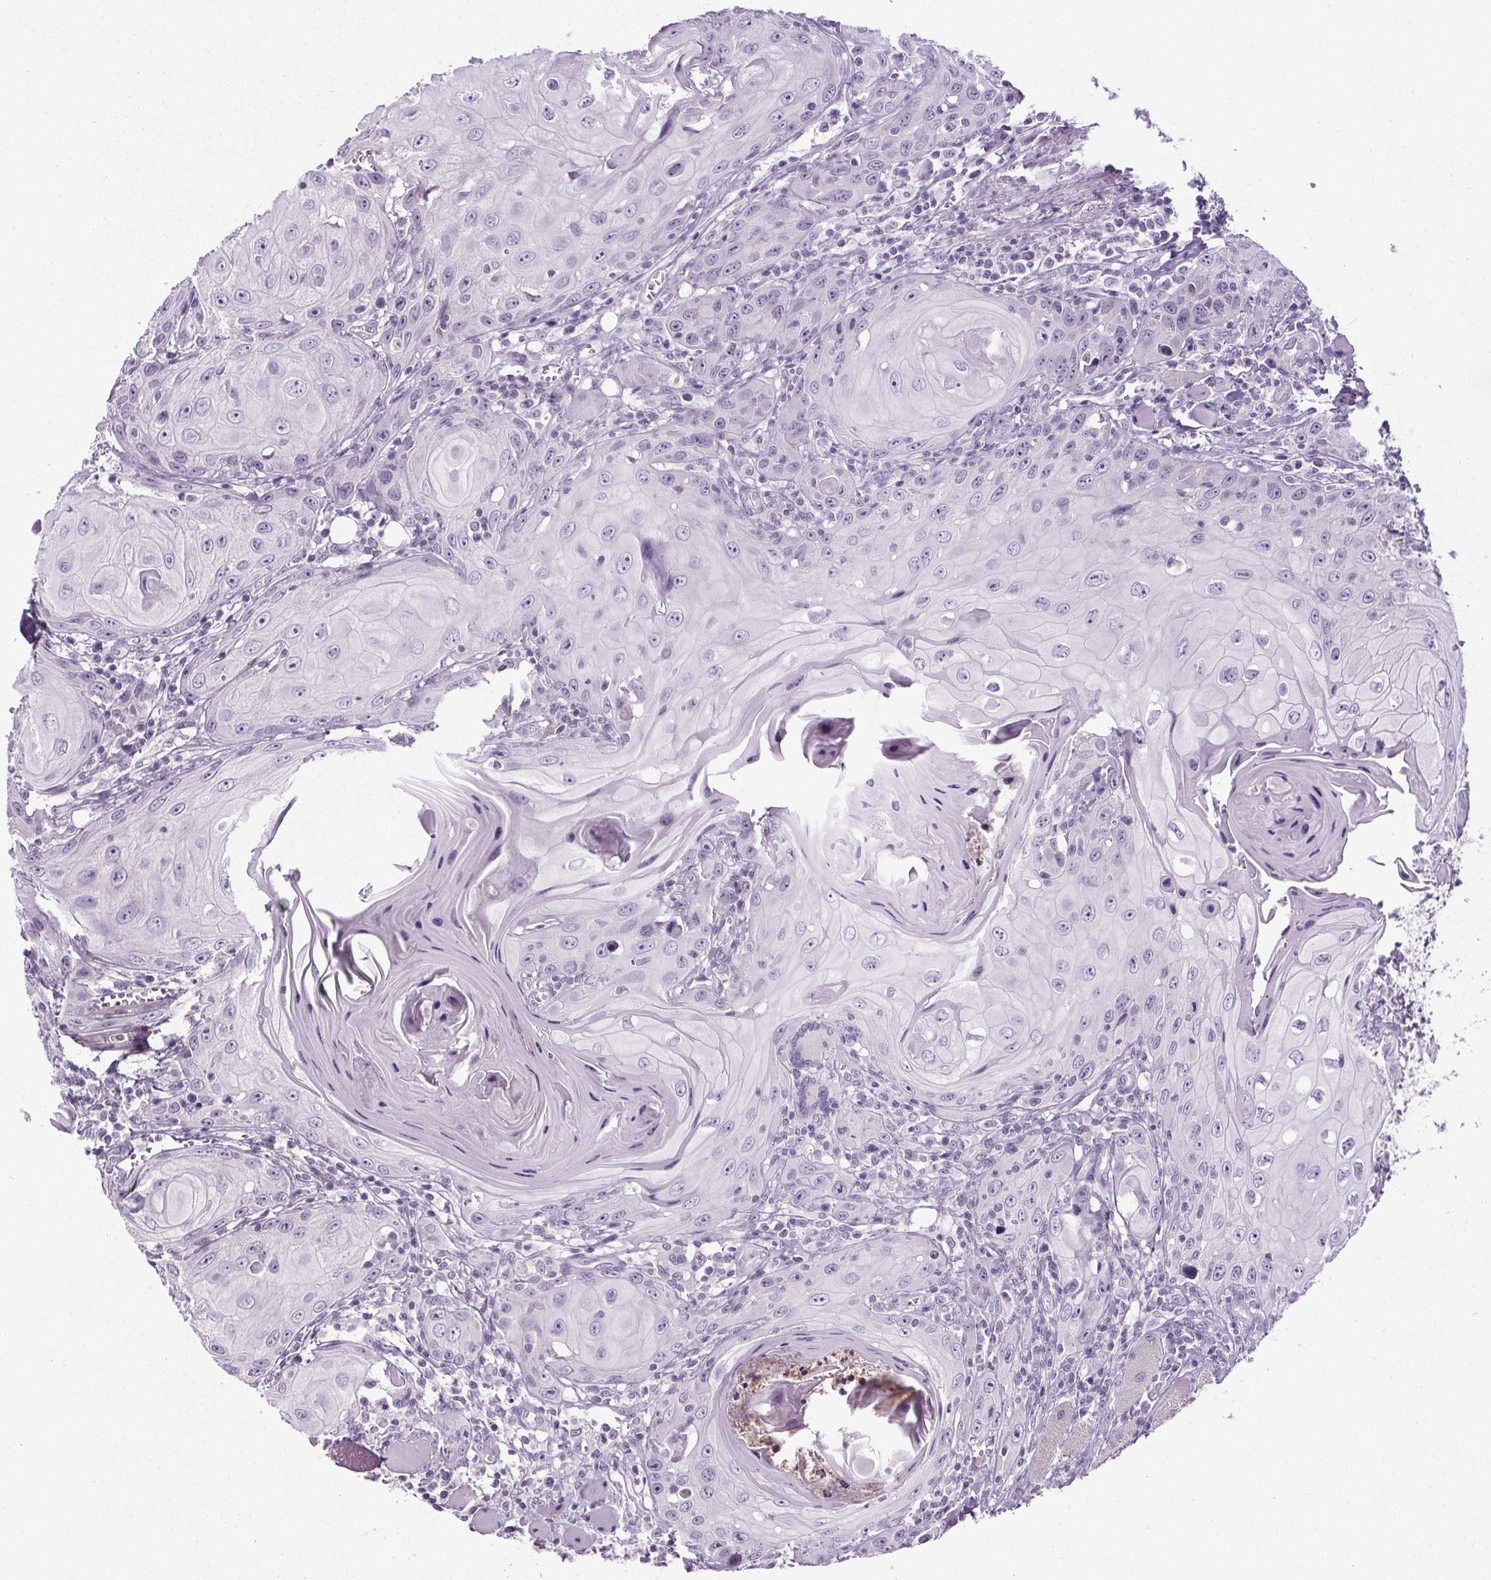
{"staining": {"intensity": "negative", "quantity": "none", "location": "none"}, "tissue": "head and neck cancer", "cell_type": "Tumor cells", "image_type": "cancer", "snomed": [{"axis": "morphology", "description": "Squamous cell carcinoma, NOS"}, {"axis": "topography", "description": "Head-Neck"}], "caption": "This is a photomicrograph of immunohistochemistry (IHC) staining of head and neck cancer (squamous cell carcinoma), which shows no expression in tumor cells.", "gene": "TMEM240", "patient": {"sex": "female", "age": 80}}